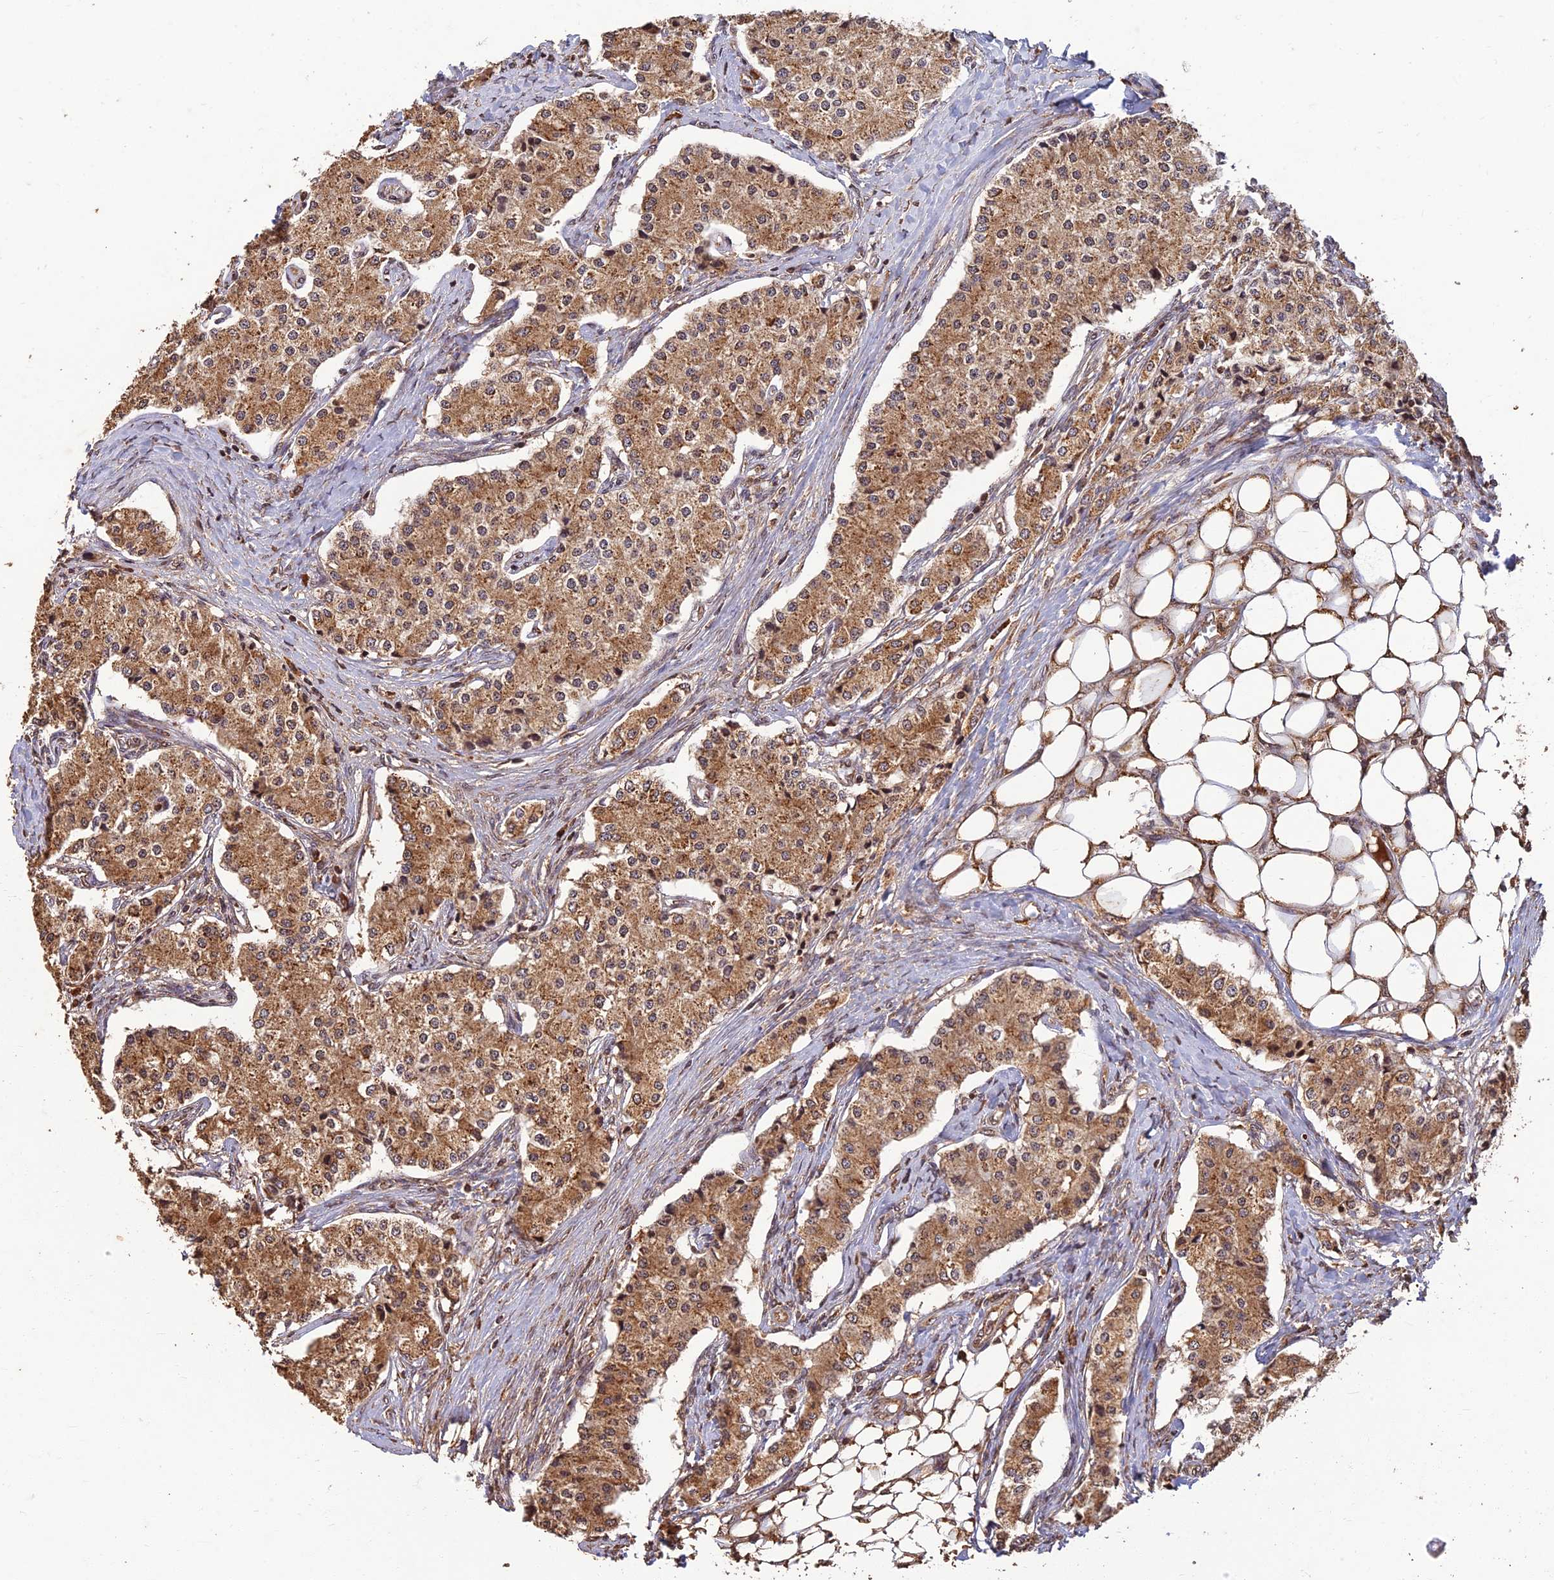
{"staining": {"intensity": "moderate", "quantity": ">75%", "location": "cytoplasmic/membranous"}, "tissue": "carcinoid", "cell_type": "Tumor cells", "image_type": "cancer", "snomed": [{"axis": "morphology", "description": "Carcinoid, malignant, NOS"}, {"axis": "topography", "description": "Colon"}], "caption": "Immunohistochemistry of malignant carcinoid shows medium levels of moderate cytoplasmic/membranous staining in about >75% of tumor cells.", "gene": "CORO1C", "patient": {"sex": "female", "age": 52}}